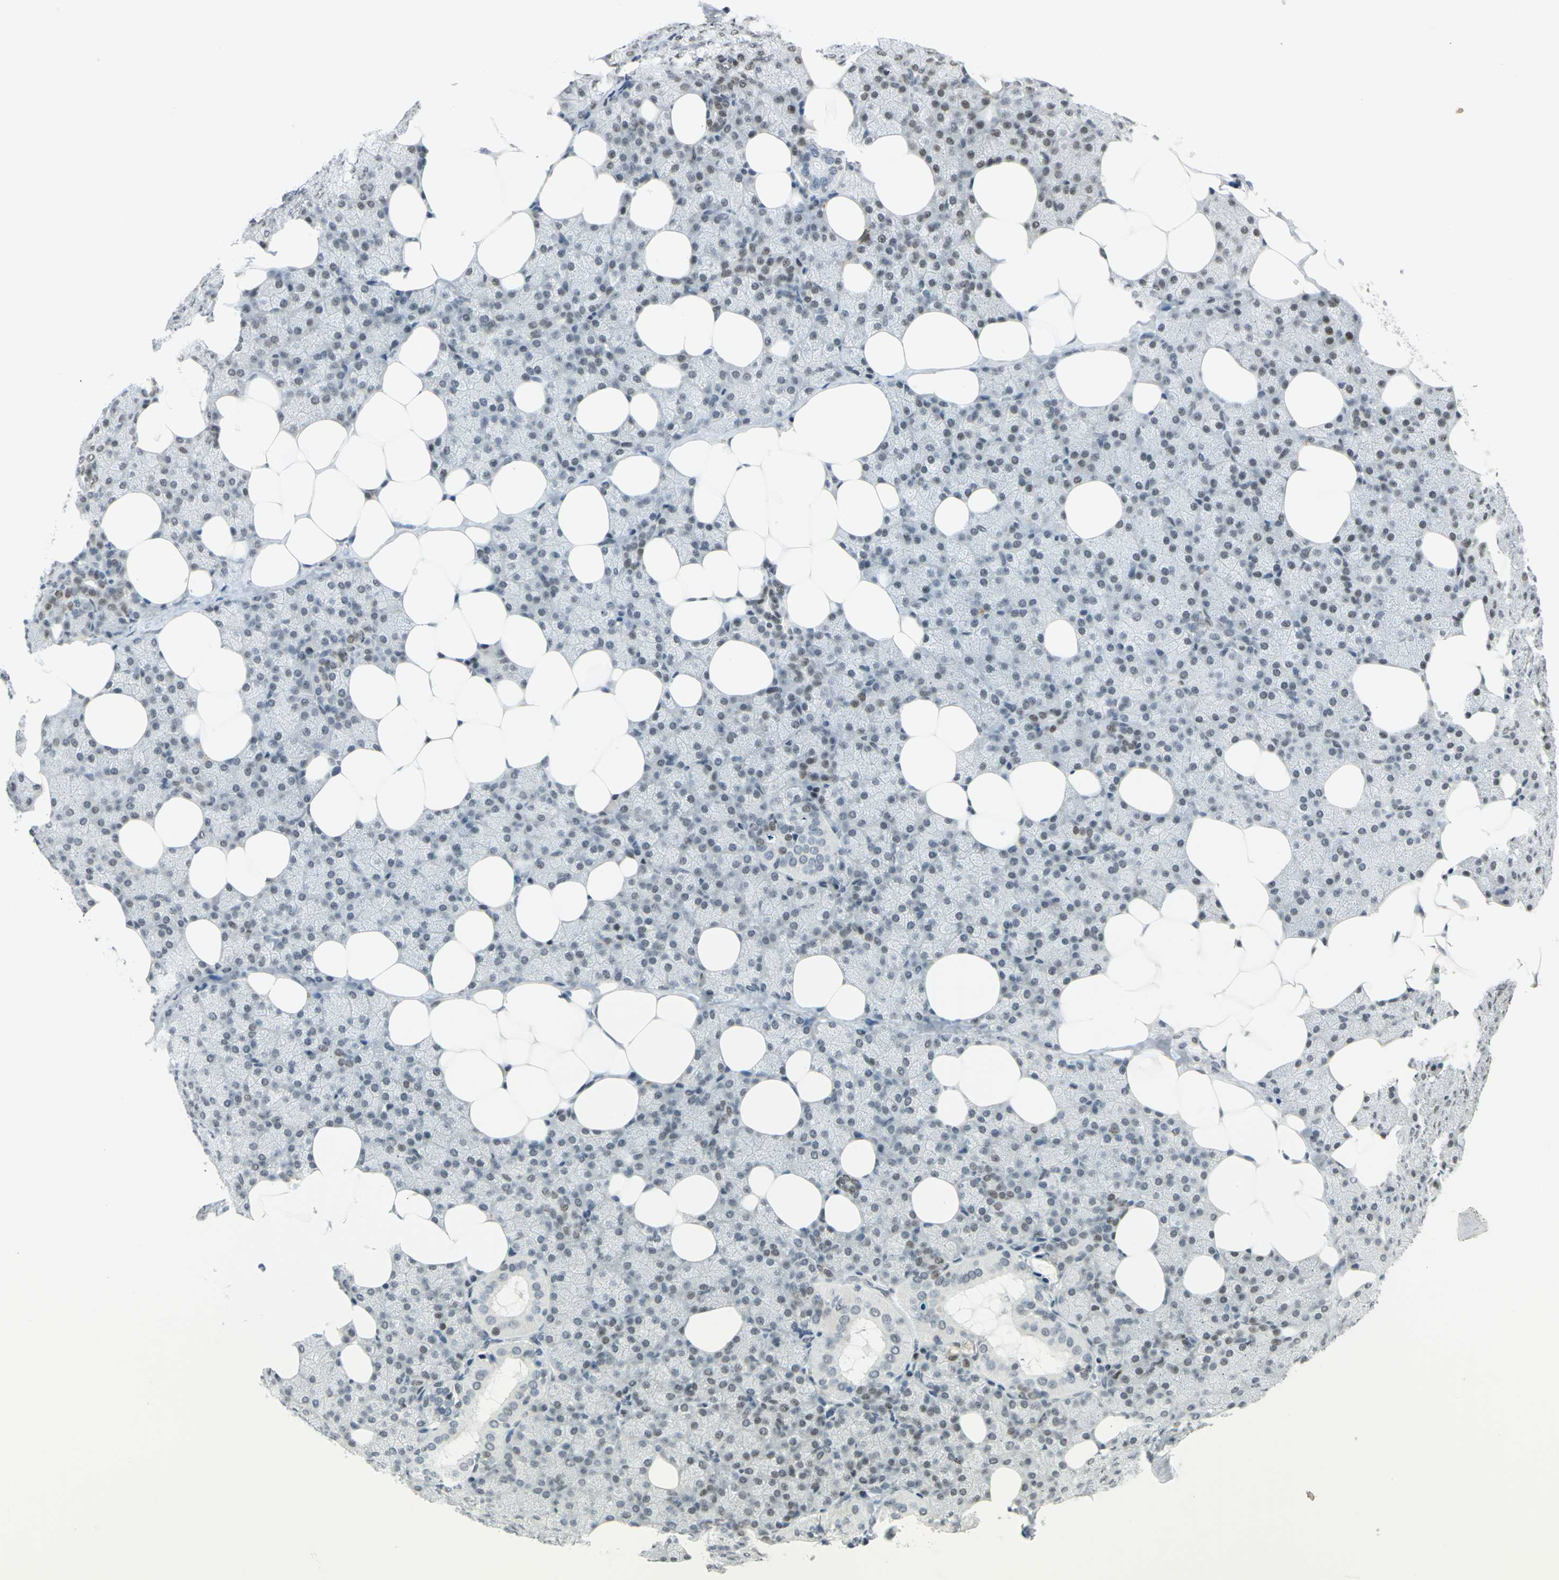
{"staining": {"intensity": "strong", "quantity": "<25%", "location": "nuclear"}, "tissue": "salivary gland", "cell_type": "Glandular cells", "image_type": "normal", "snomed": [{"axis": "morphology", "description": "Normal tissue, NOS"}, {"axis": "topography", "description": "Lymph node"}, {"axis": "topography", "description": "Salivary gland"}], "caption": "Immunohistochemical staining of benign human salivary gland displays <25% levels of strong nuclear protein staining in approximately <25% of glandular cells.", "gene": "MTMR10", "patient": {"sex": "male", "age": 8}}